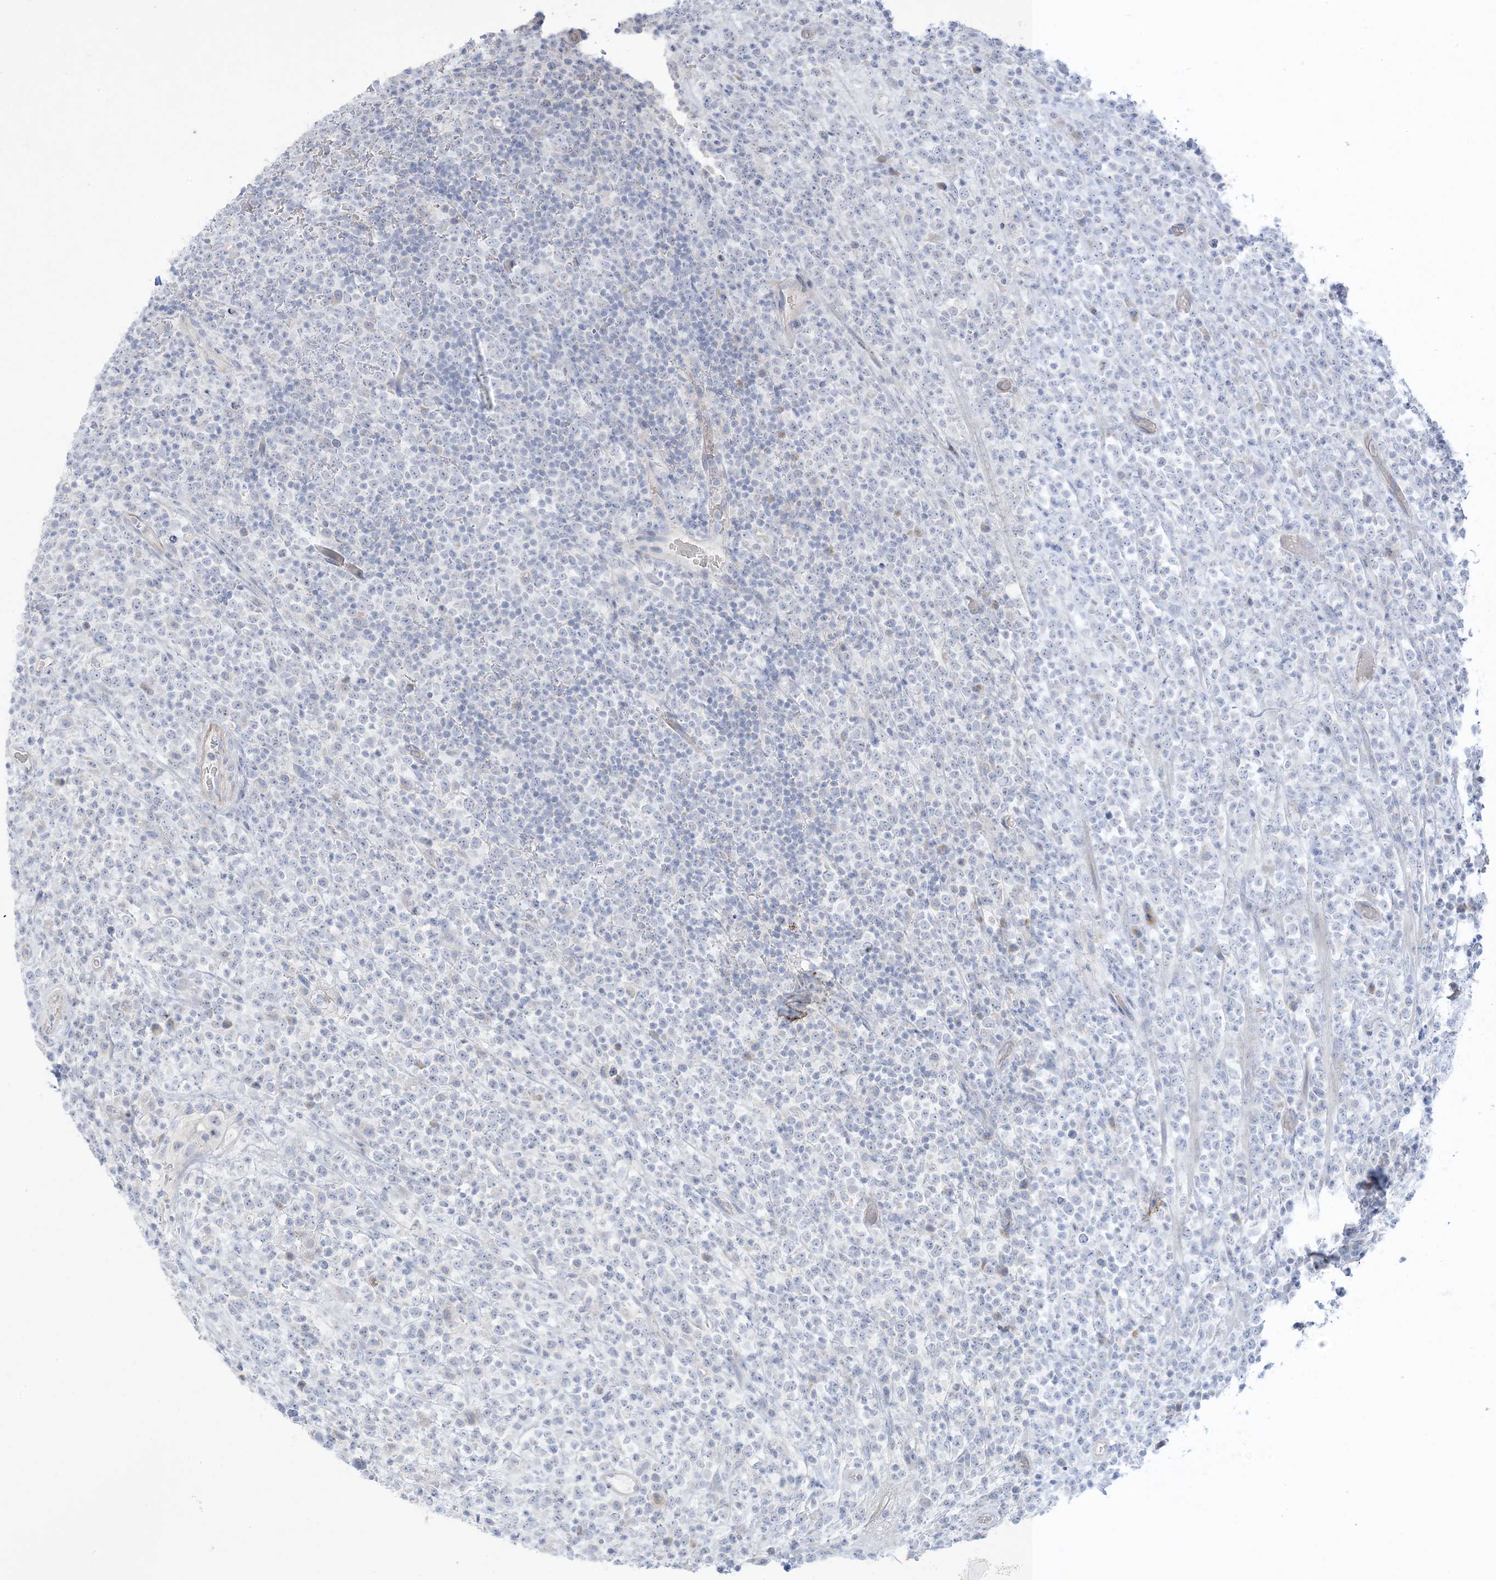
{"staining": {"intensity": "negative", "quantity": "none", "location": "none"}, "tissue": "lymphoma", "cell_type": "Tumor cells", "image_type": "cancer", "snomed": [{"axis": "morphology", "description": "Malignant lymphoma, non-Hodgkin's type, High grade"}, {"axis": "topography", "description": "Colon"}], "caption": "This is an immunohistochemistry photomicrograph of high-grade malignant lymphoma, non-Hodgkin's type. There is no expression in tumor cells.", "gene": "XIRP2", "patient": {"sex": "female", "age": 53}}